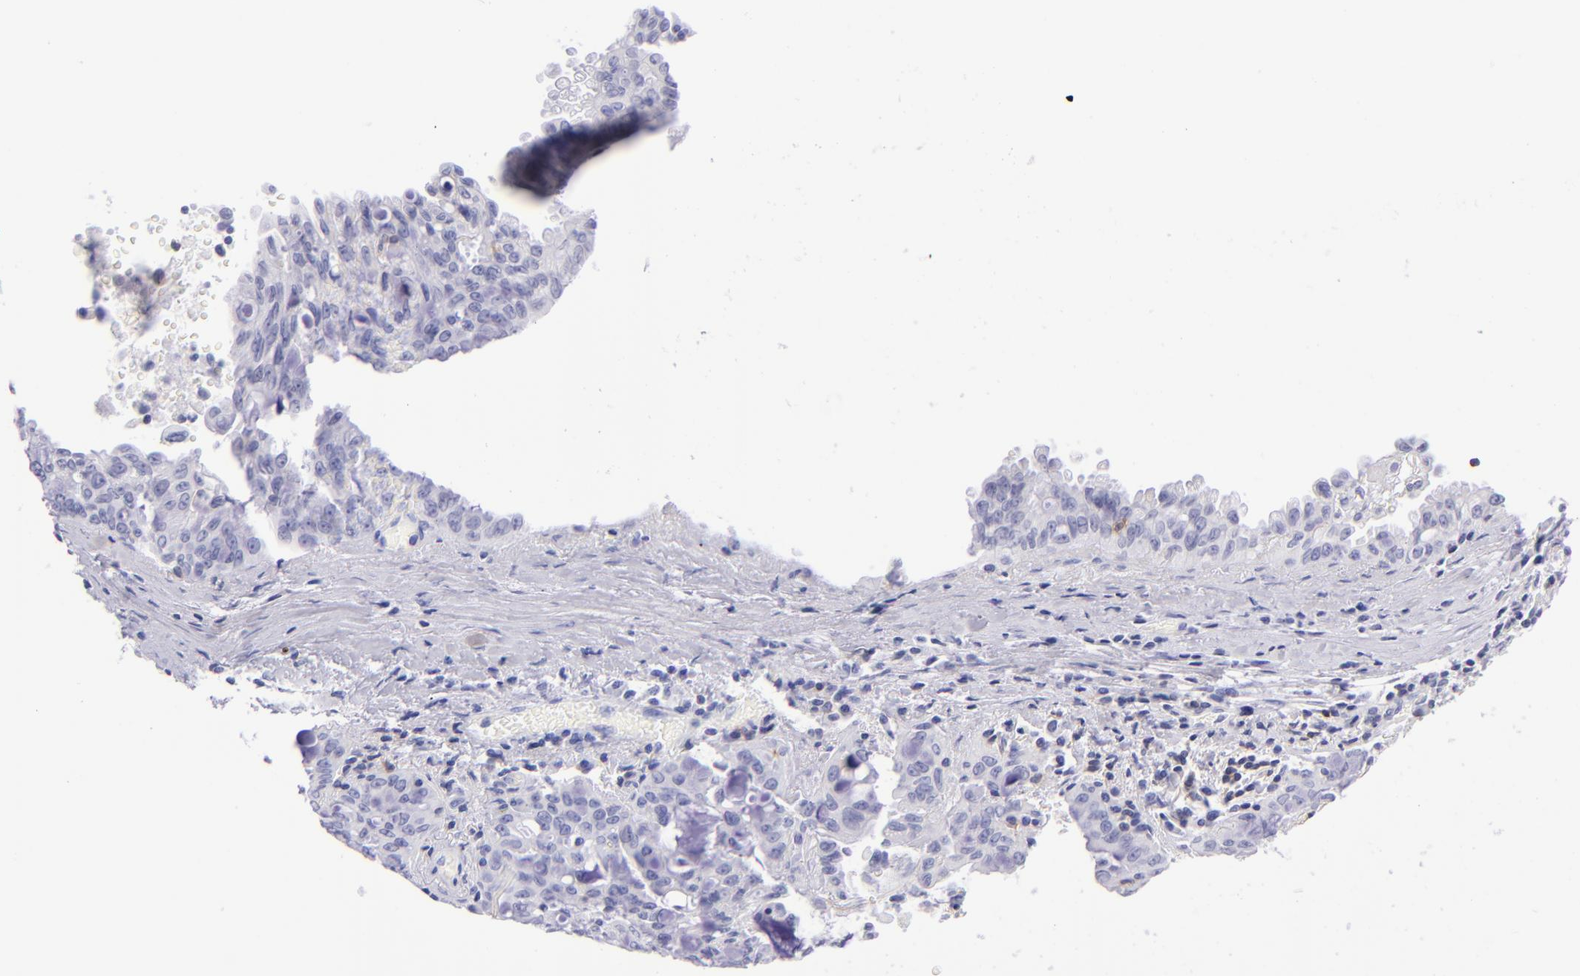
{"staining": {"intensity": "negative", "quantity": "none", "location": "none"}, "tissue": "lung cancer", "cell_type": "Tumor cells", "image_type": "cancer", "snomed": [{"axis": "morphology", "description": "Adenocarcinoma, NOS"}, {"axis": "topography", "description": "Lung"}], "caption": "This is an immunohistochemistry (IHC) image of human lung adenocarcinoma. There is no positivity in tumor cells.", "gene": "CD69", "patient": {"sex": "female", "age": 44}}